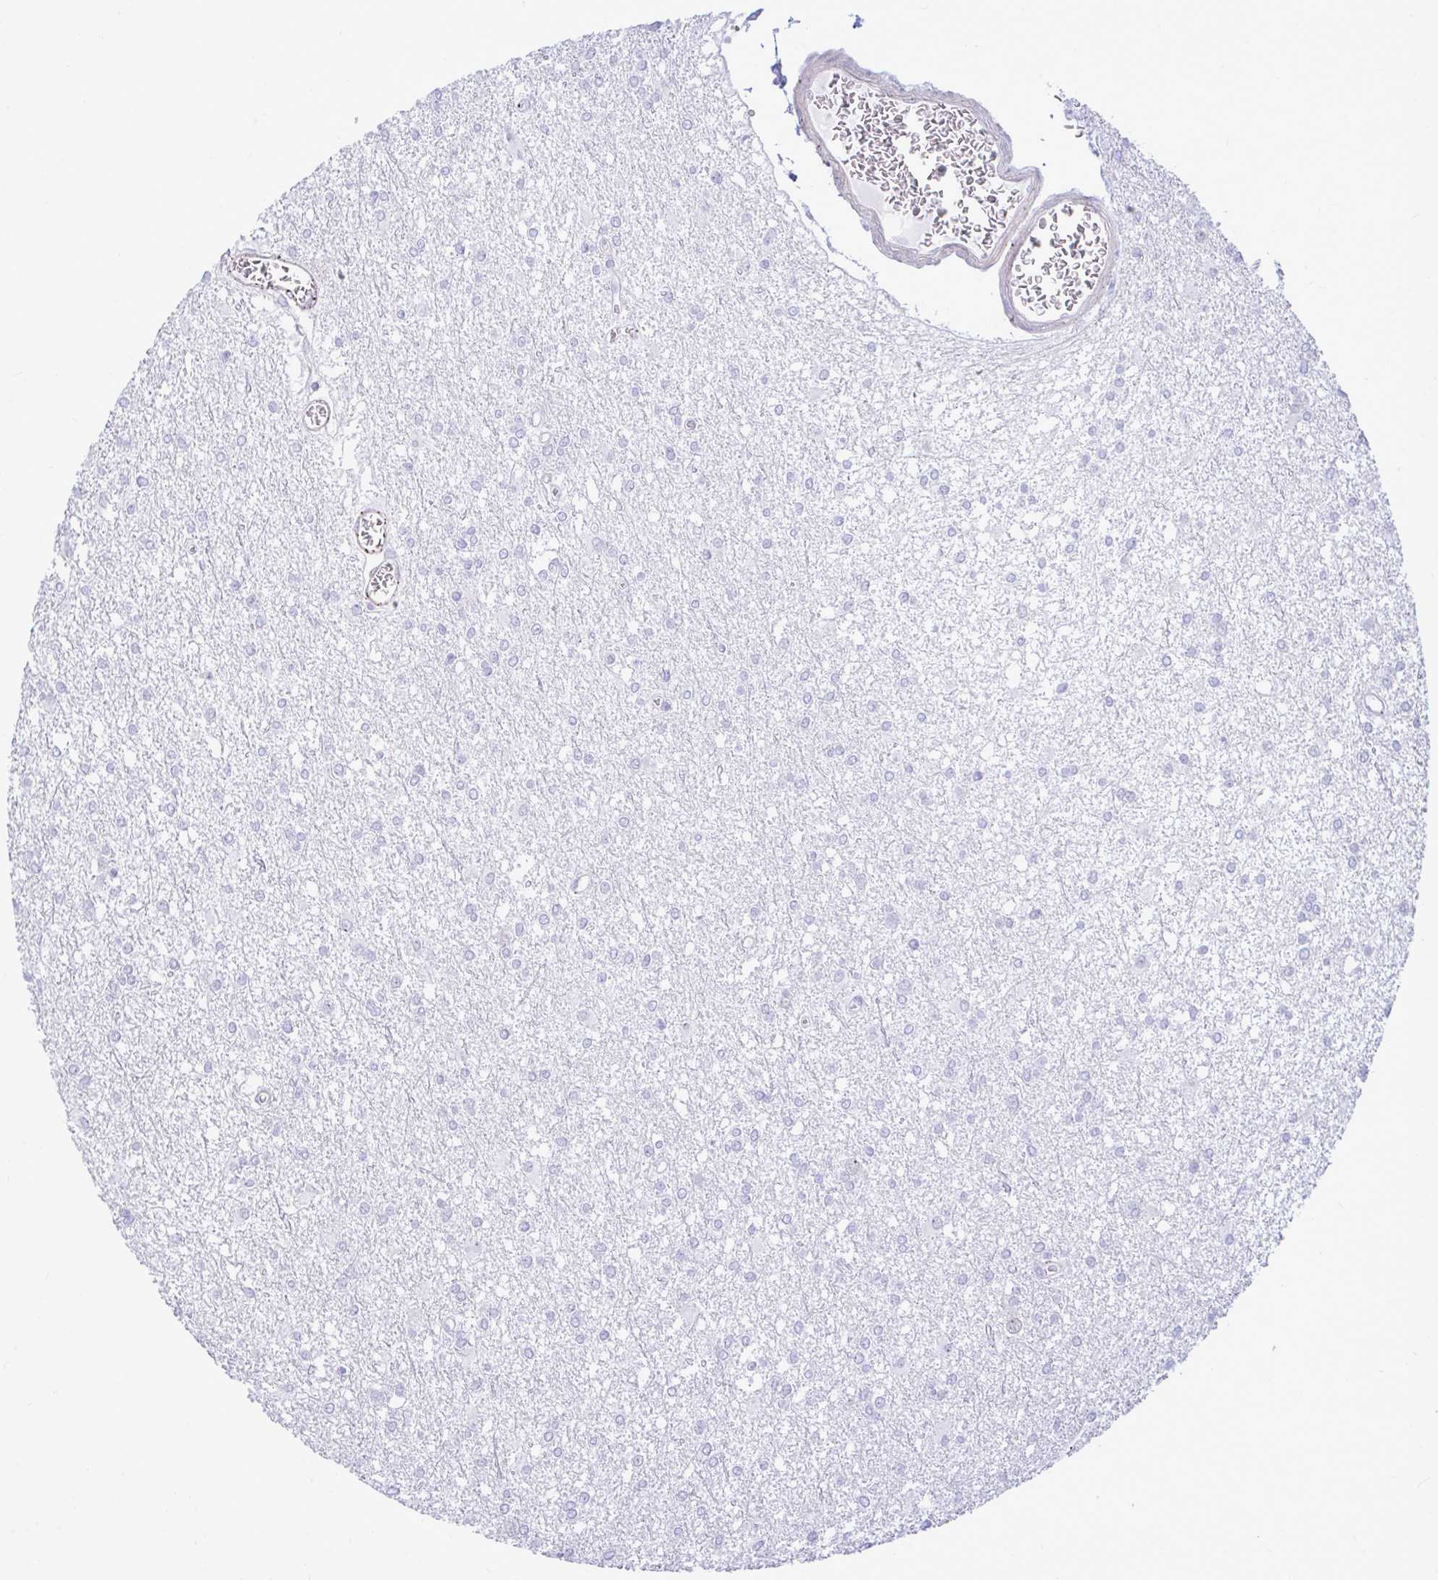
{"staining": {"intensity": "negative", "quantity": "none", "location": "none"}, "tissue": "glioma", "cell_type": "Tumor cells", "image_type": "cancer", "snomed": [{"axis": "morphology", "description": "Glioma, malignant, High grade"}, {"axis": "topography", "description": "Brain"}], "caption": "Immunohistochemistry (IHC) histopathology image of neoplastic tissue: human high-grade glioma (malignant) stained with DAB (3,3'-diaminobenzidine) shows no significant protein staining in tumor cells.", "gene": "SLC25A51", "patient": {"sex": "male", "age": 48}}